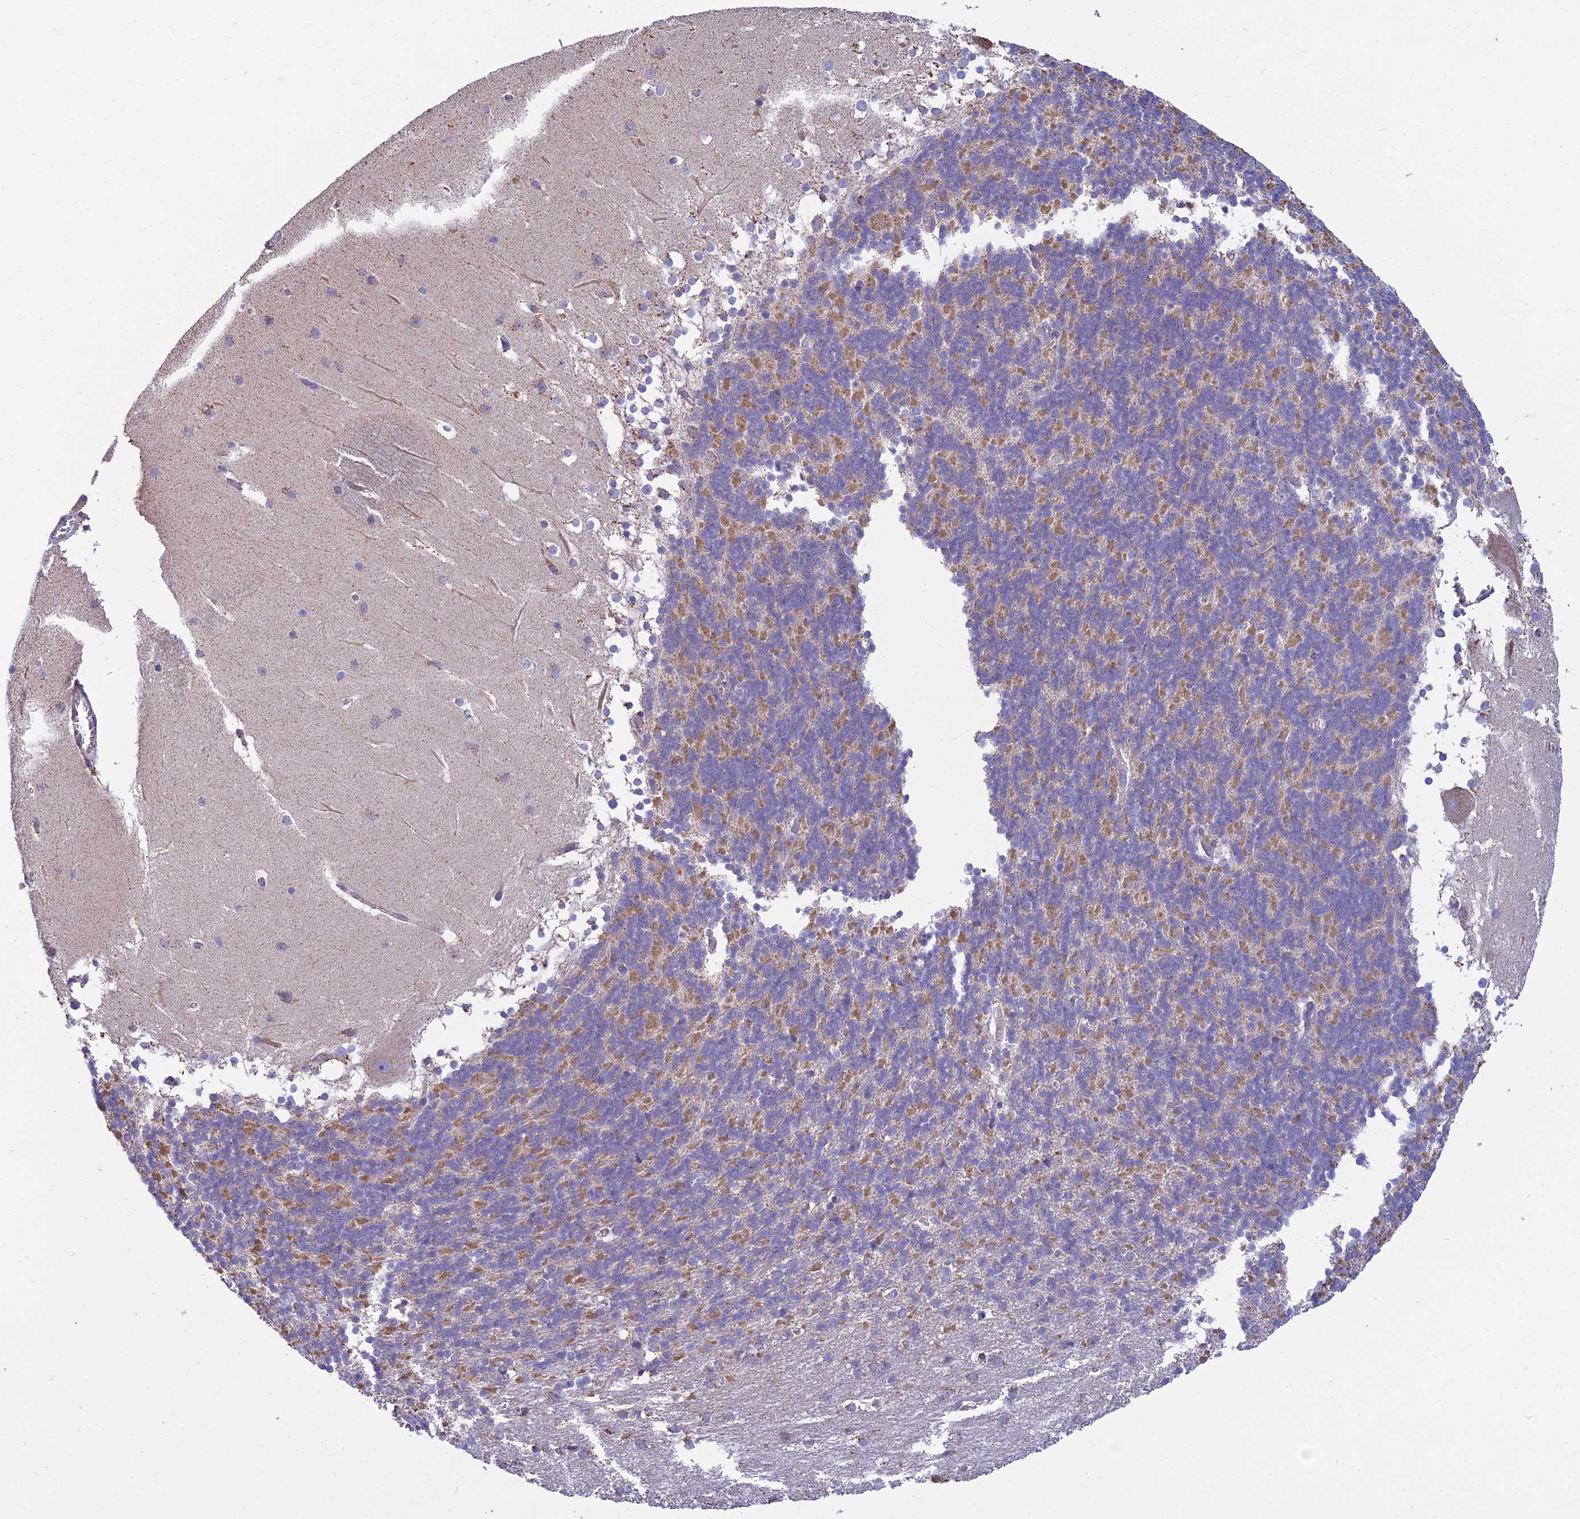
{"staining": {"intensity": "weak", "quantity": "25%-75%", "location": "cytoplasmic/membranous"}, "tissue": "cerebellum", "cell_type": "Cells in granular layer", "image_type": "normal", "snomed": [{"axis": "morphology", "description": "Normal tissue, NOS"}, {"axis": "topography", "description": "Cerebellum"}], "caption": "Brown immunohistochemical staining in normal human cerebellum displays weak cytoplasmic/membranous staining in approximately 25%-75% of cells in granular layer.", "gene": "OR2W3", "patient": {"sex": "female", "age": 19}}